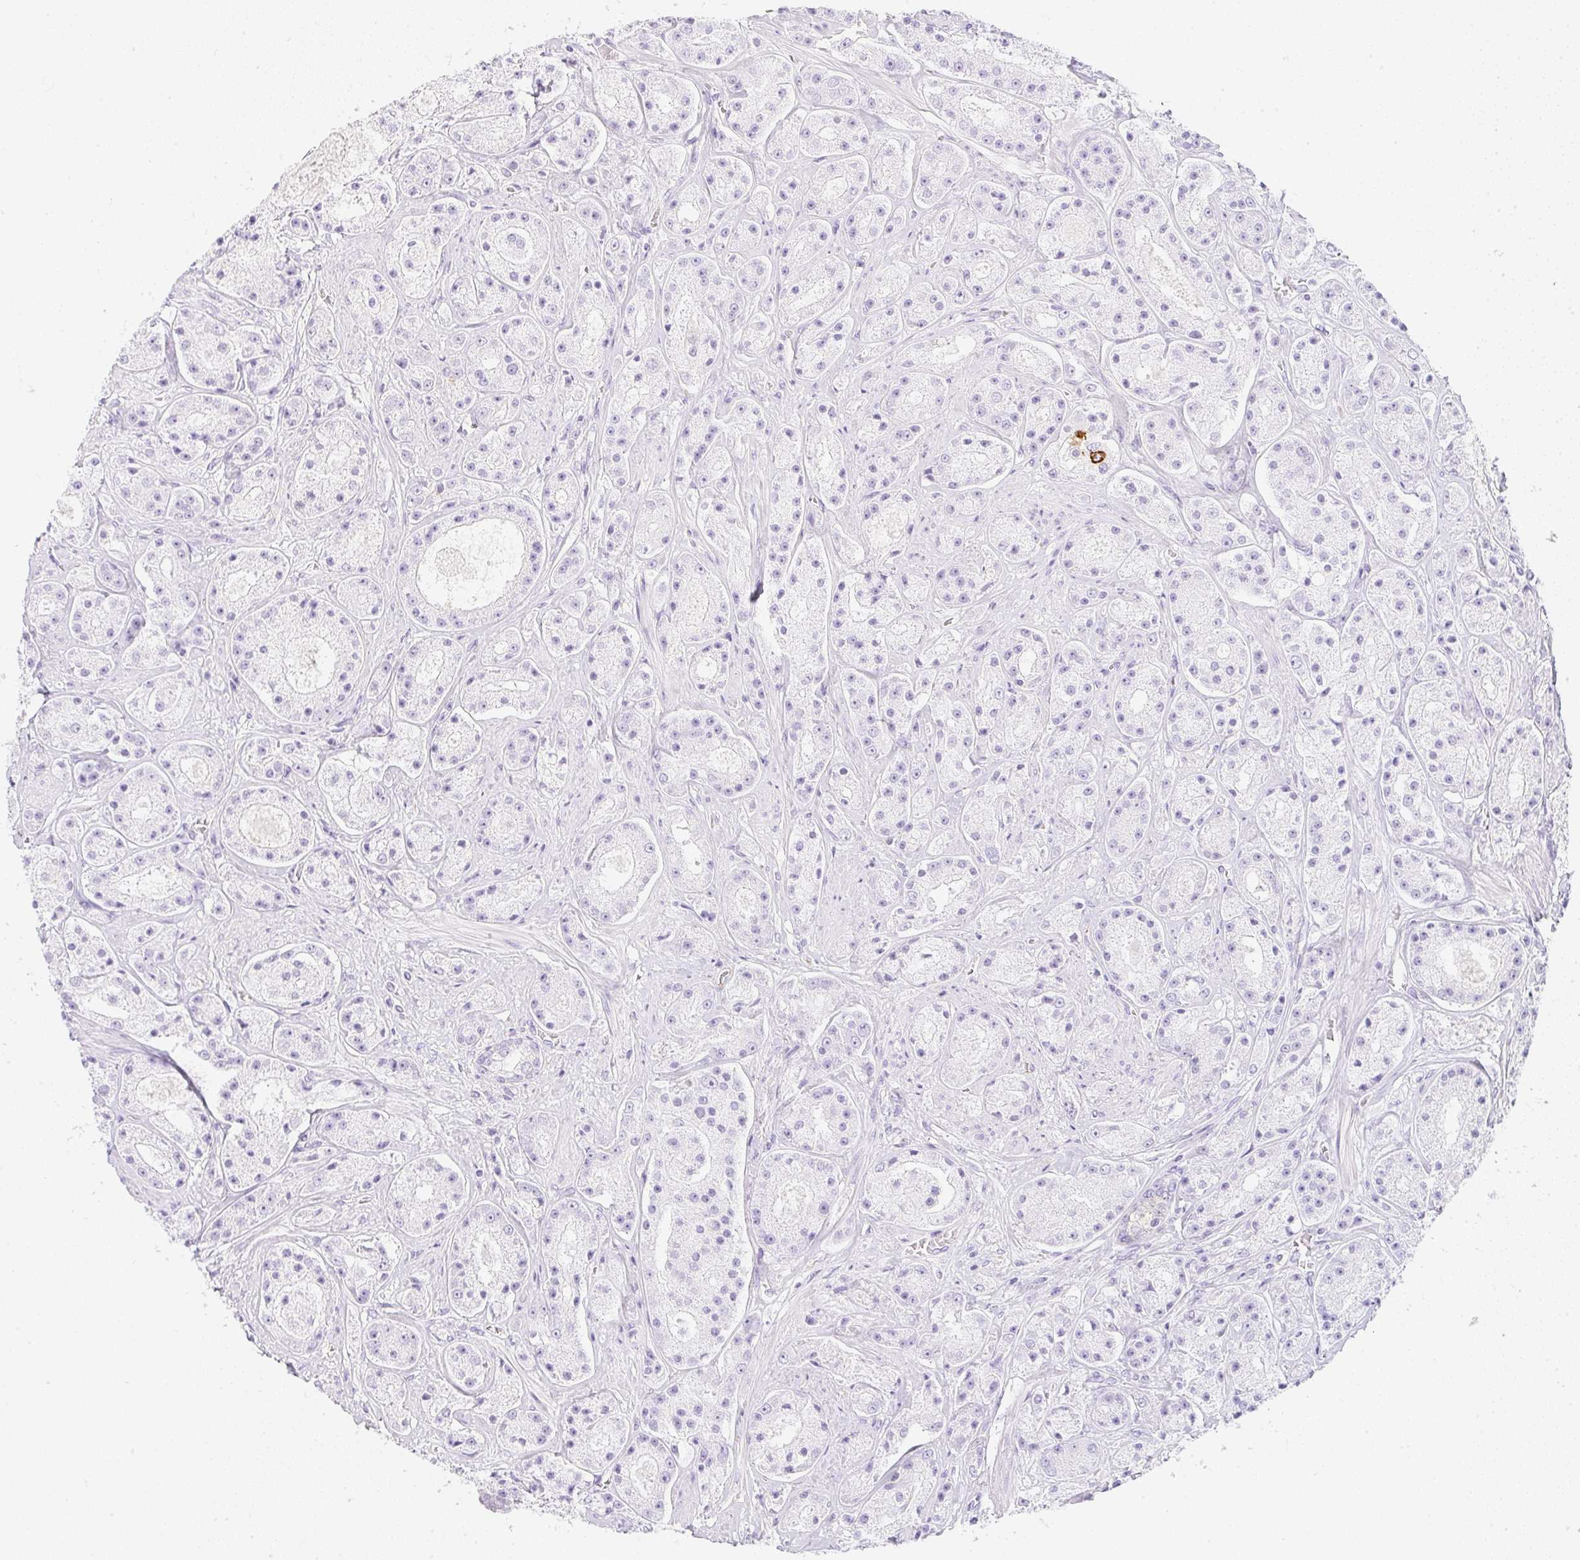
{"staining": {"intensity": "negative", "quantity": "none", "location": "none"}, "tissue": "prostate cancer", "cell_type": "Tumor cells", "image_type": "cancer", "snomed": [{"axis": "morphology", "description": "Adenocarcinoma, High grade"}, {"axis": "topography", "description": "Prostate"}], "caption": "Tumor cells show no significant staining in prostate adenocarcinoma (high-grade).", "gene": "ZNF689", "patient": {"sex": "male", "age": 67}}